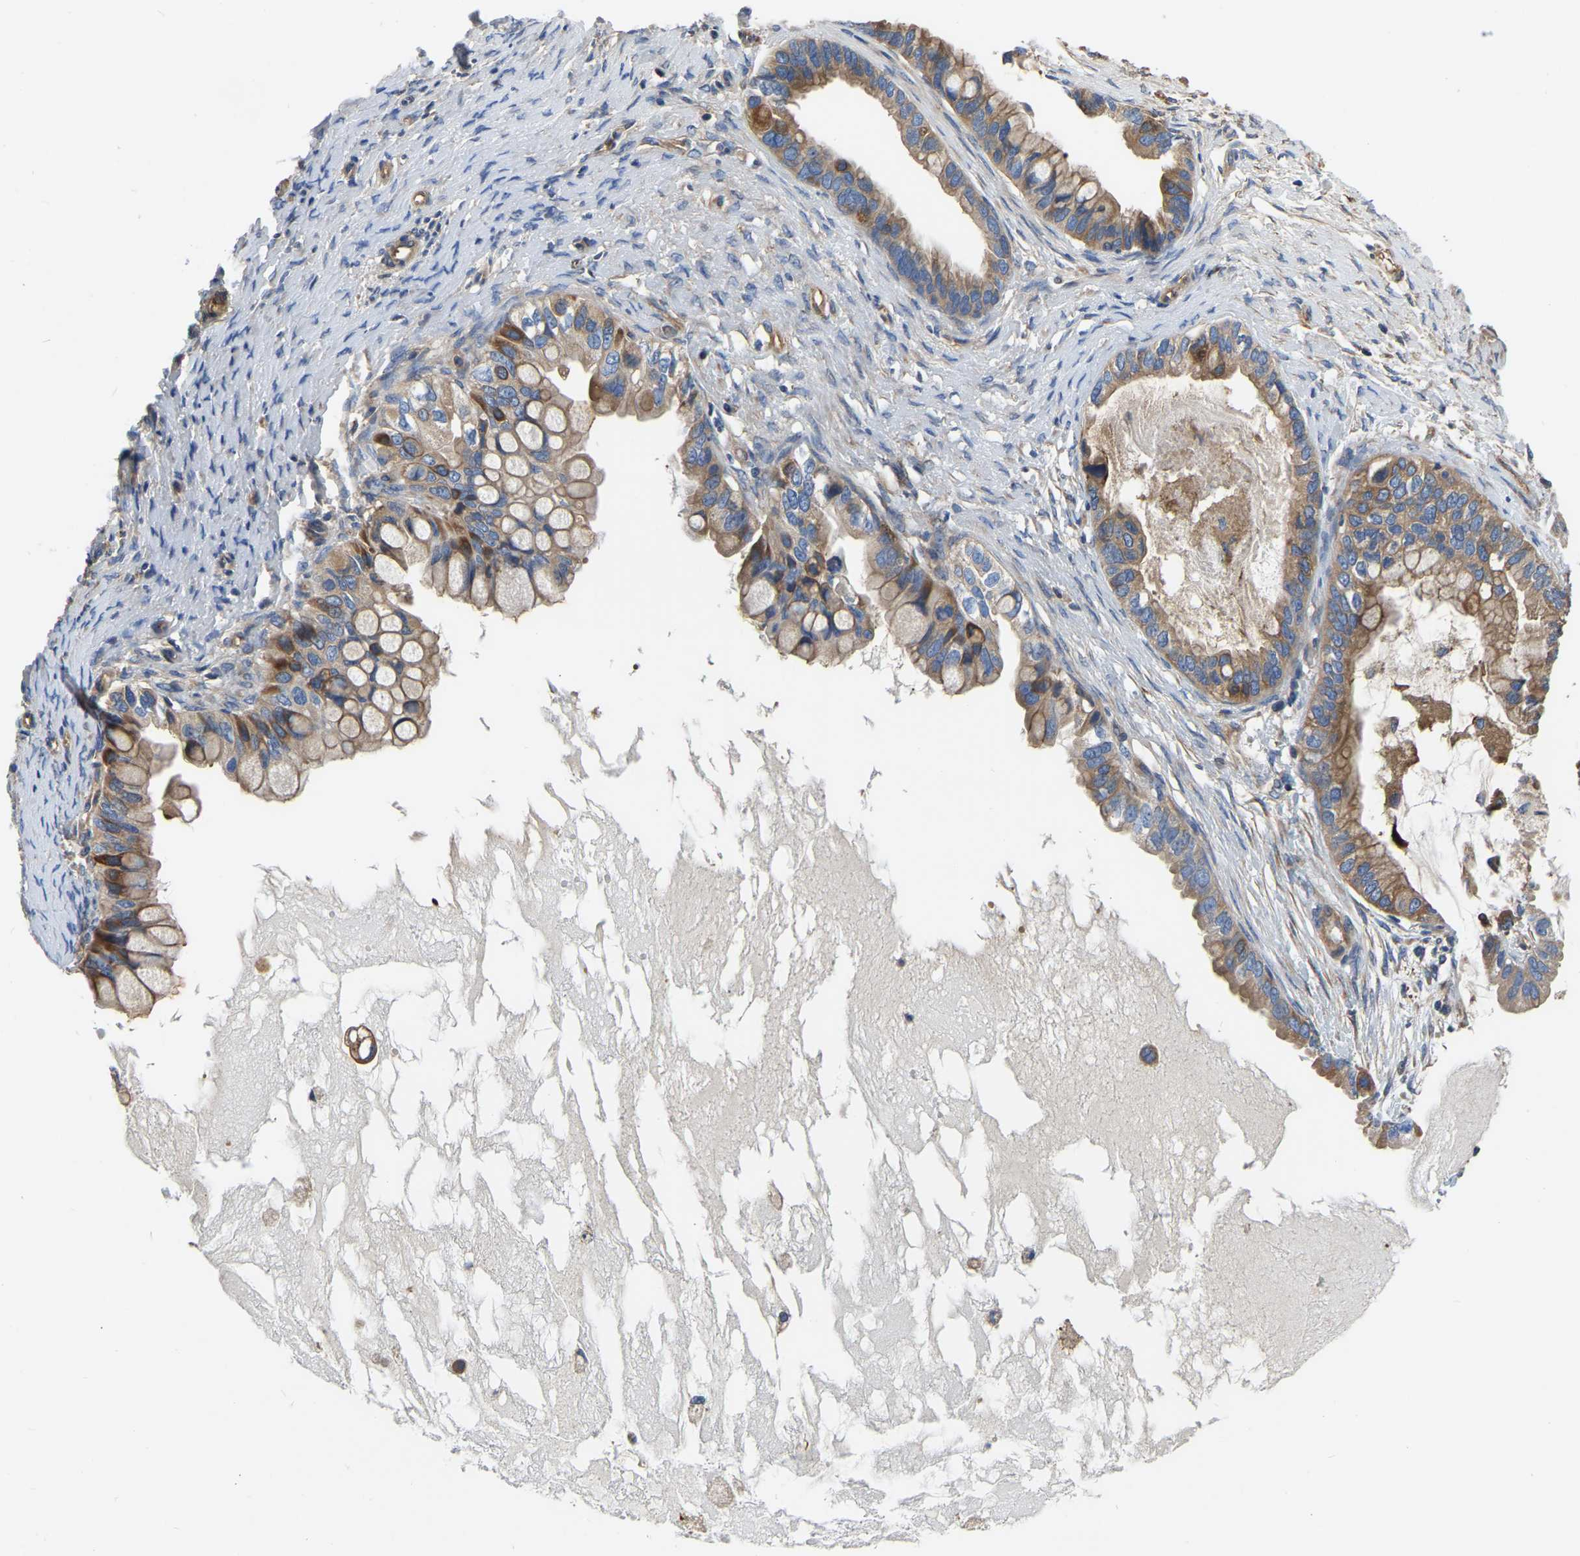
{"staining": {"intensity": "moderate", "quantity": ">75%", "location": "cytoplasmic/membranous"}, "tissue": "ovarian cancer", "cell_type": "Tumor cells", "image_type": "cancer", "snomed": [{"axis": "morphology", "description": "Cystadenocarcinoma, mucinous, NOS"}, {"axis": "topography", "description": "Ovary"}], "caption": "Protein analysis of ovarian cancer tissue demonstrates moderate cytoplasmic/membranous staining in about >75% of tumor cells. The staining was performed using DAB (3,3'-diaminobenzidine) to visualize the protein expression in brown, while the nuclei were stained in blue with hematoxylin (Magnification: 20x).", "gene": "GARS1", "patient": {"sex": "female", "age": 80}}